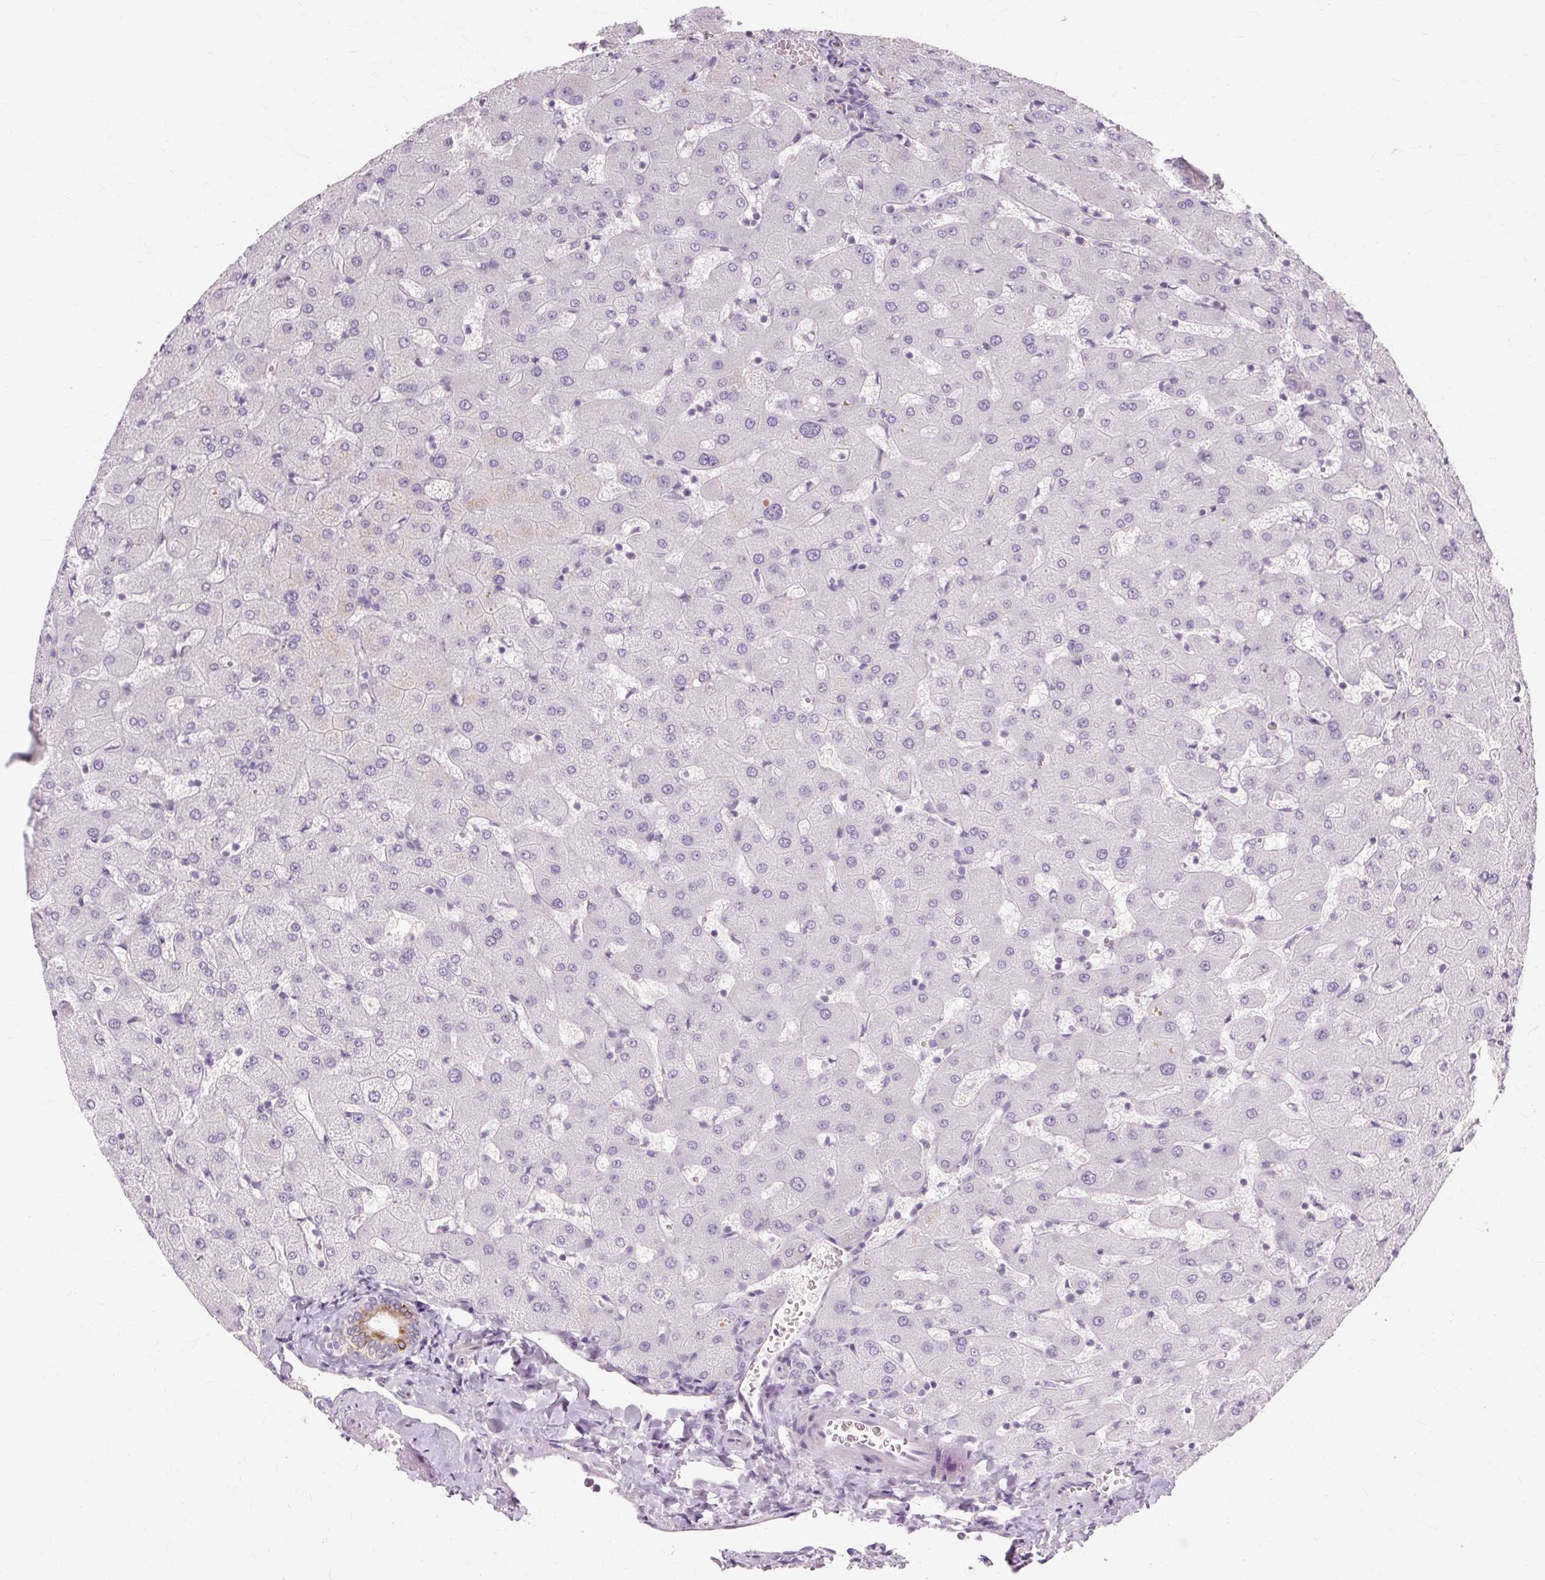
{"staining": {"intensity": "moderate", "quantity": "<25%", "location": "cytoplasmic/membranous"}, "tissue": "liver", "cell_type": "Cholangiocytes", "image_type": "normal", "snomed": [{"axis": "morphology", "description": "Normal tissue, NOS"}, {"axis": "topography", "description": "Liver"}], "caption": "An IHC histopathology image of benign tissue is shown. Protein staining in brown labels moderate cytoplasmic/membranous positivity in liver within cholangiocytes. The protein is shown in brown color, while the nuclei are stained blue.", "gene": "IRX2", "patient": {"sex": "female", "age": 63}}